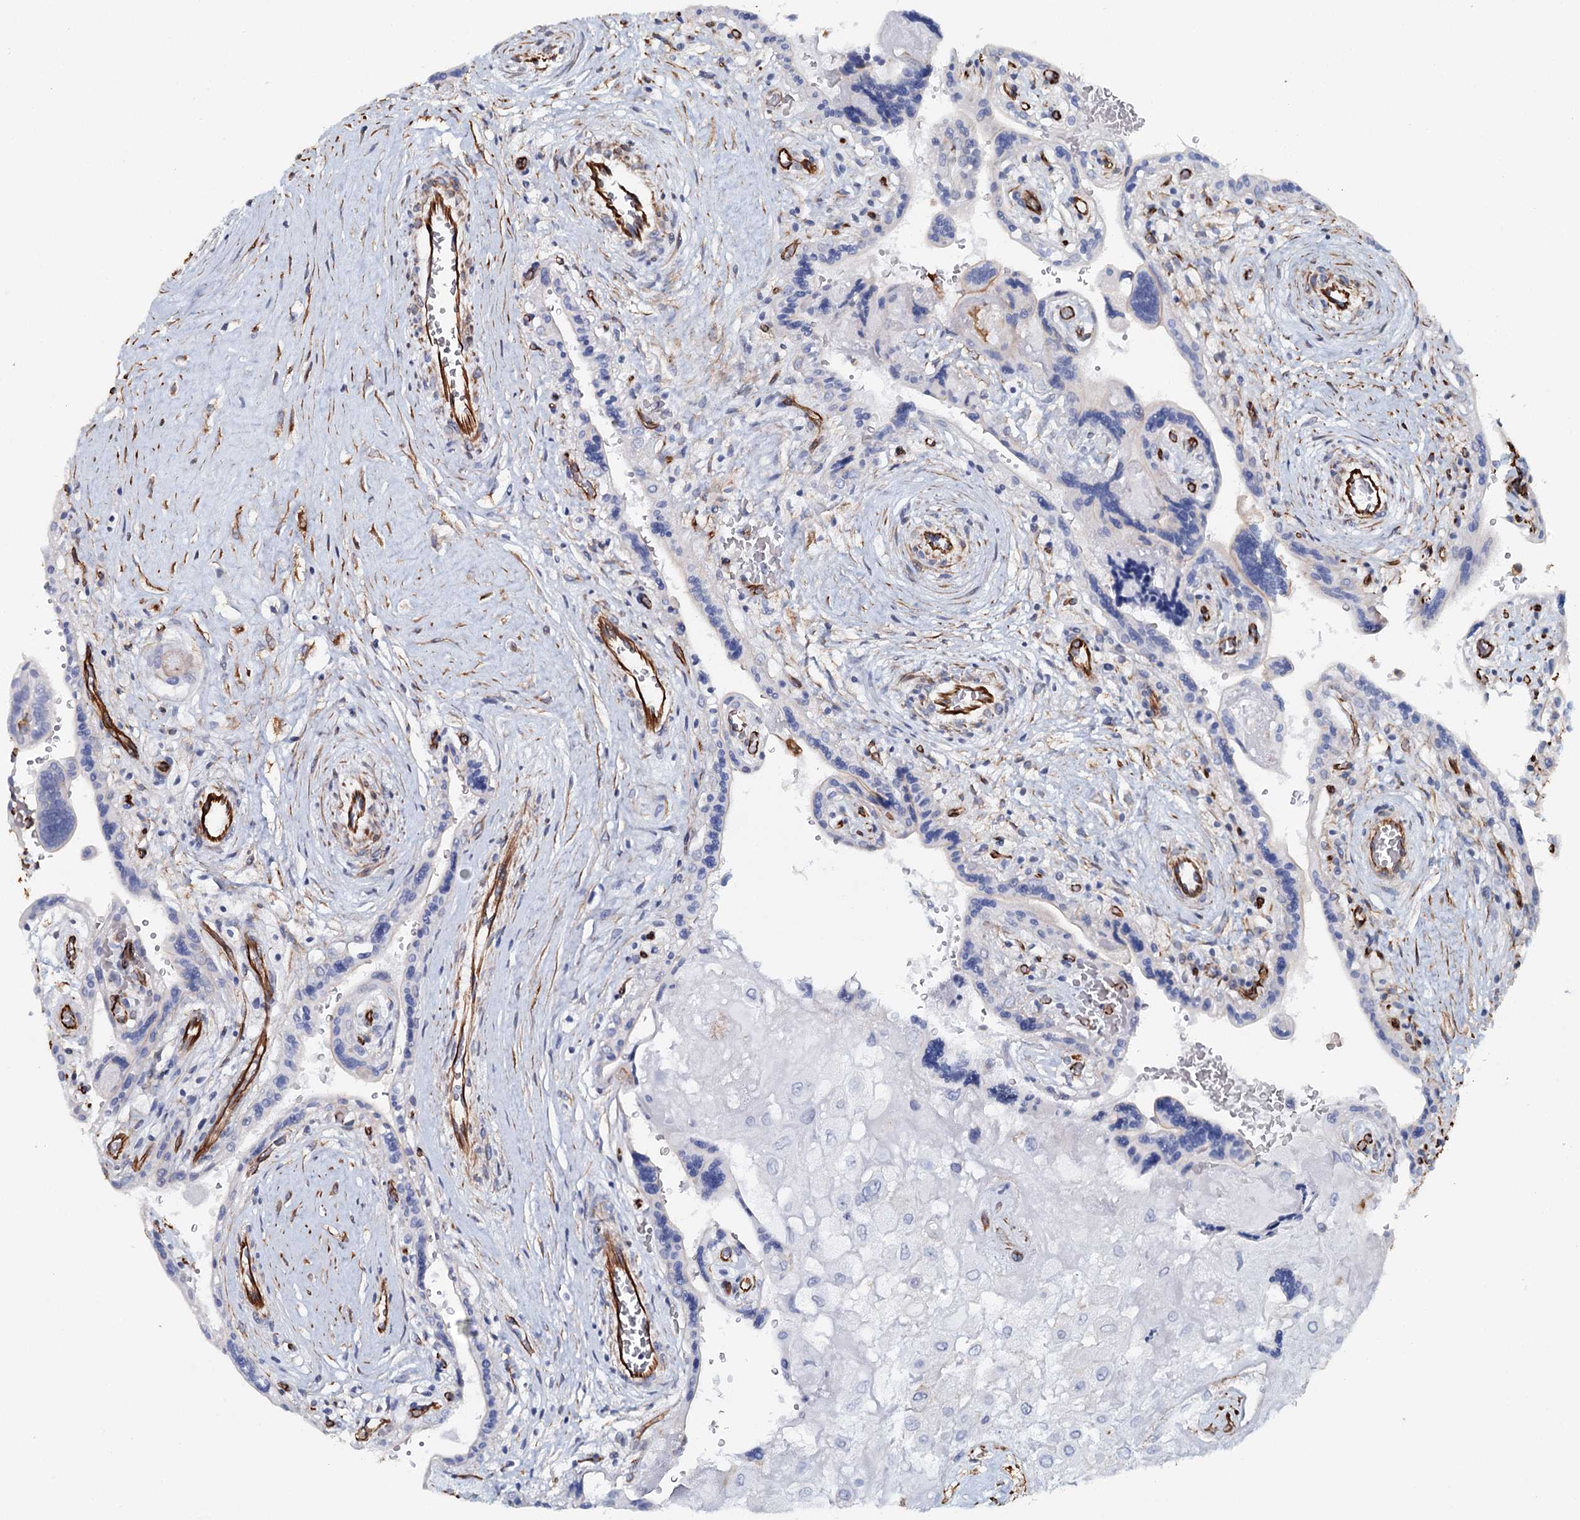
{"staining": {"intensity": "negative", "quantity": "none", "location": "none"}, "tissue": "placenta", "cell_type": "Decidual cells", "image_type": "normal", "snomed": [{"axis": "morphology", "description": "Normal tissue, NOS"}, {"axis": "topography", "description": "Placenta"}], "caption": "IHC histopathology image of normal placenta: placenta stained with DAB displays no significant protein positivity in decidual cells. Nuclei are stained in blue.", "gene": "SYNPO", "patient": {"sex": "female", "age": 37}}